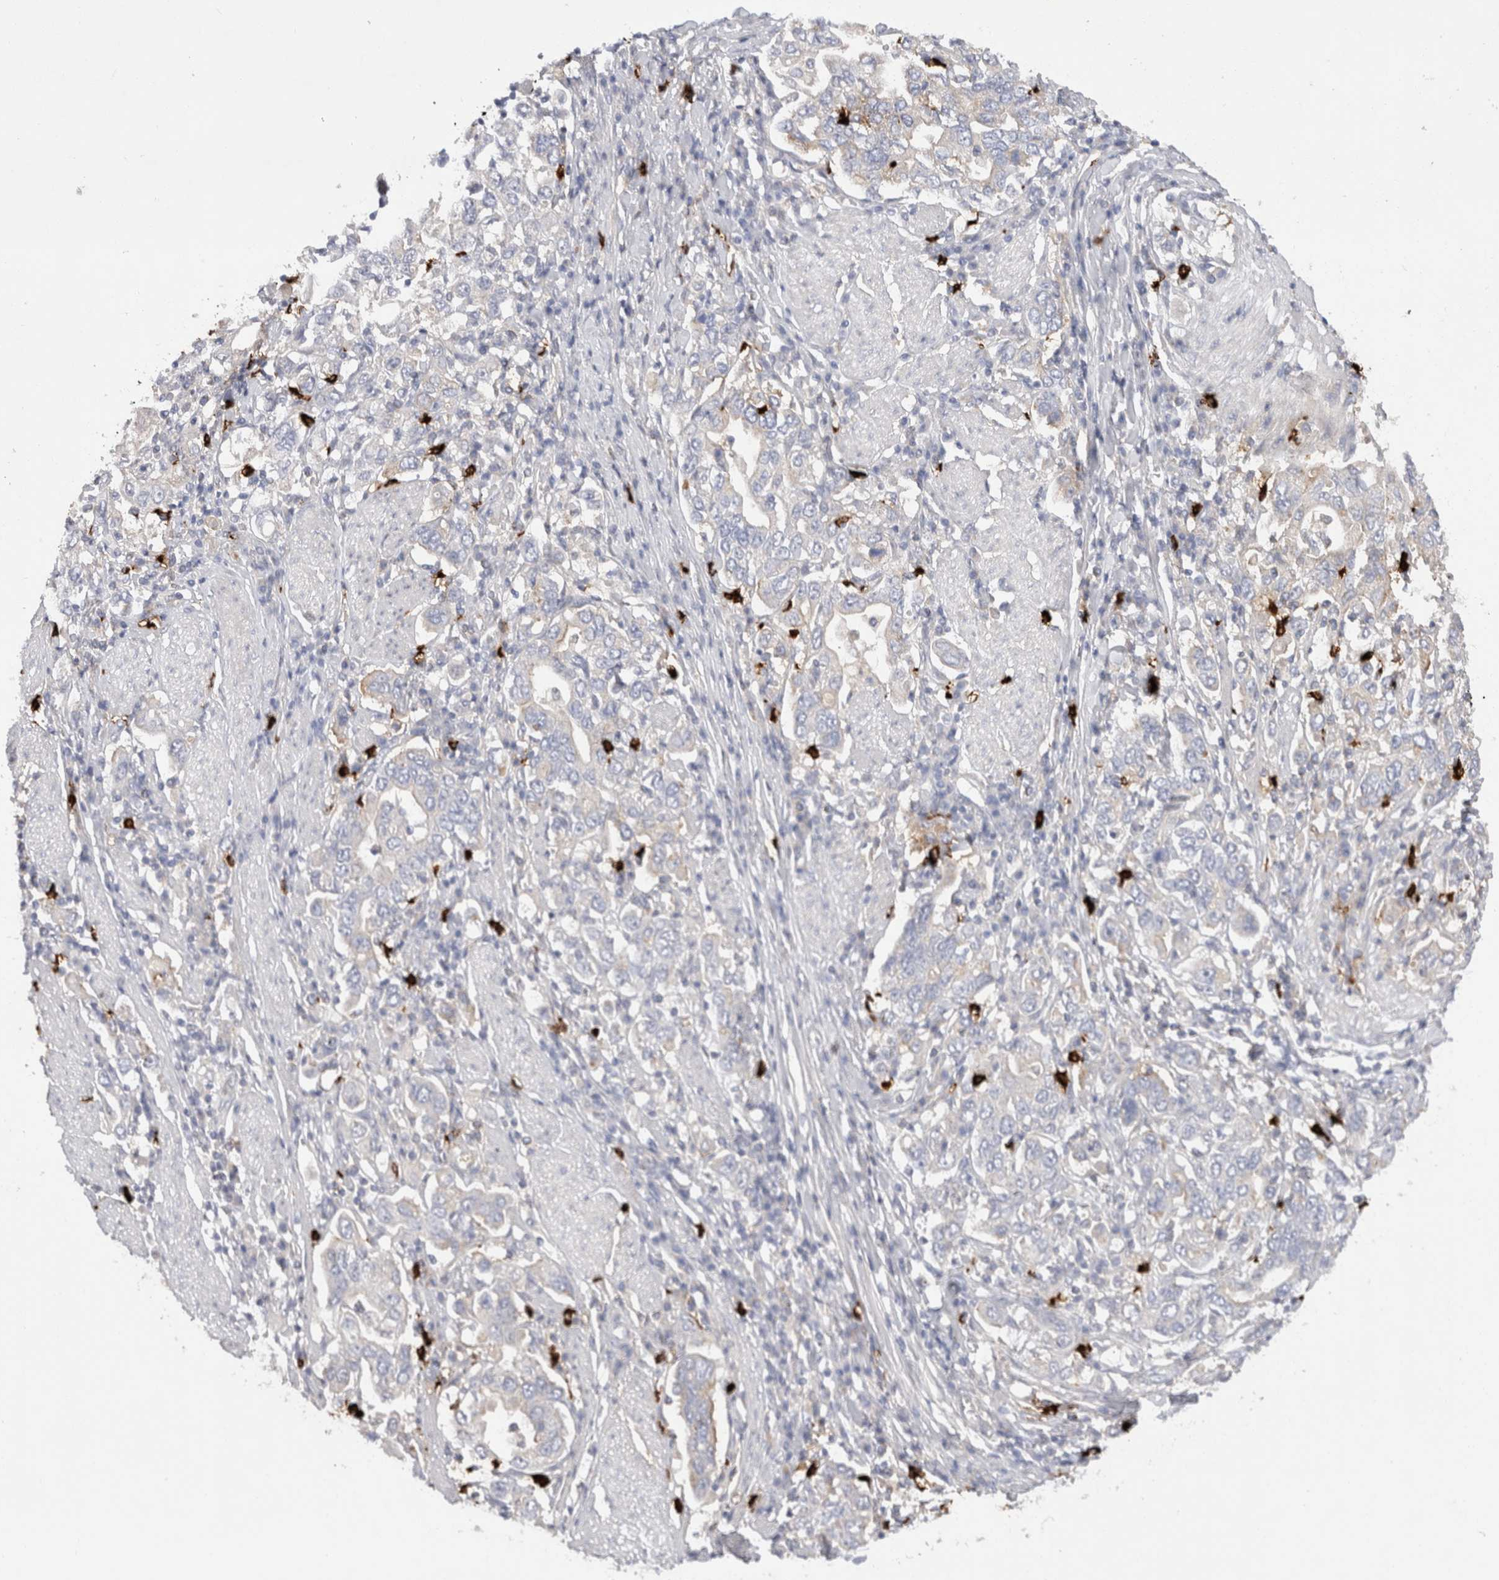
{"staining": {"intensity": "negative", "quantity": "none", "location": "none"}, "tissue": "stomach cancer", "cell_type": "Tumor cells", "image_type": "cancer", "snomed": [{"axis": "morphology", "description": "Adenocarcinoma, NOS"}, {"axis": "topography", "description": "Stomach, upper"}], "caption": "Human stomach cancer stained for a protein using immunohistochemistry (IHC) exhibits no expression in tumor cells.", "gene": "SPINK2", "patient": {"sex": "male", "age": 62}}